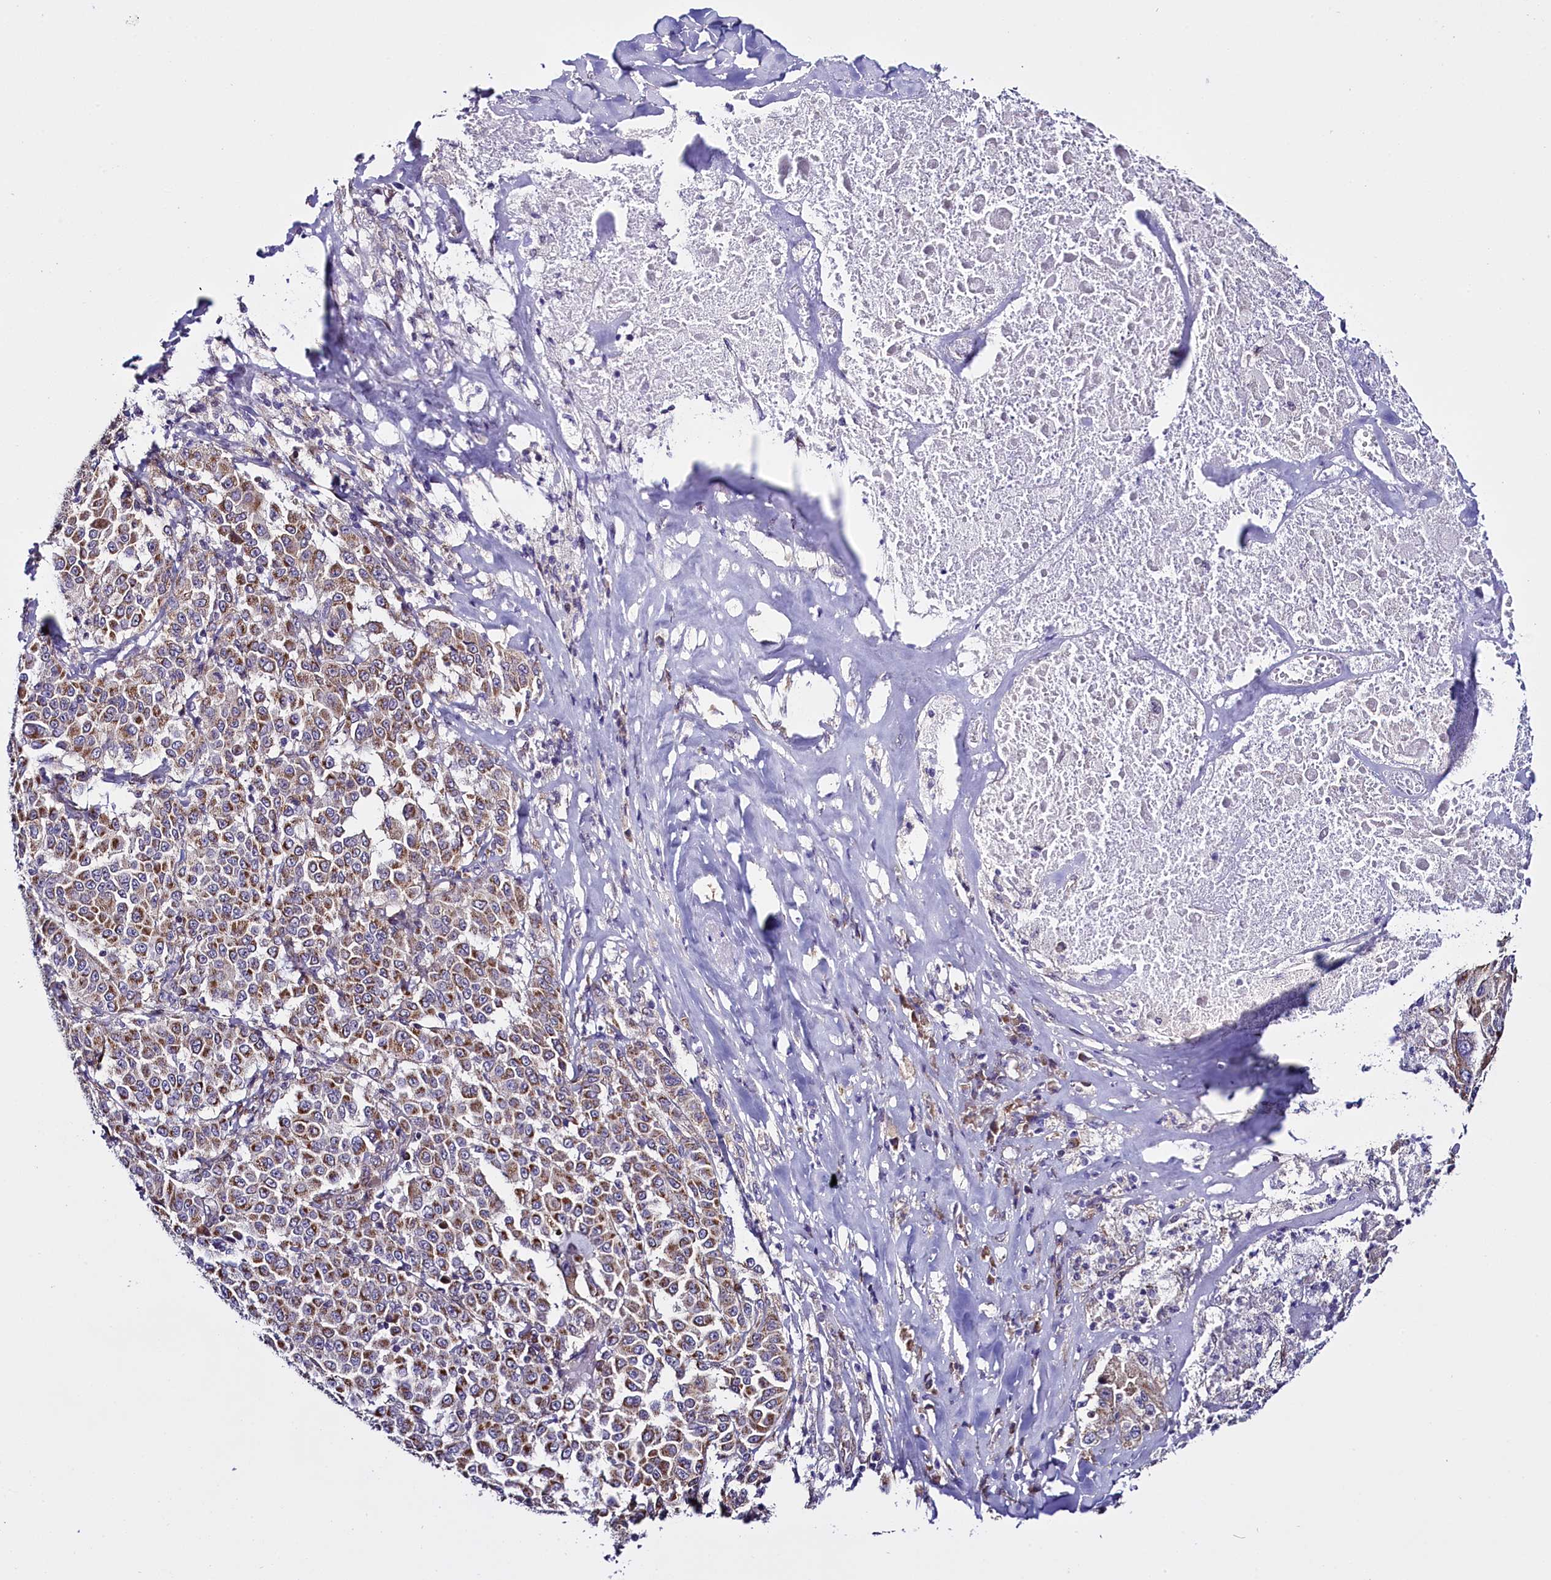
{"staining": {"intensity": "moderate", "quantity": ">75%", "location": "cytoplasmic/membranous"}, "tissue": "melanoma", "cell_type": "Tumor cells", "image_type": "cancer", "snomed": [{"axis": "morphology", "description": "Malignant melanoma, Metastatic site"}, {"axis": "topography", "description": "Lymph node"}], "caption": "Immunohistochemistry of human malignant melanoma (metastatic site) shows medium levels of moderate cytoplasmic/membranous staining in about >75% of tumor cells.", "gene": "UACA", "patient": {"sex": "male", "age": 62}}